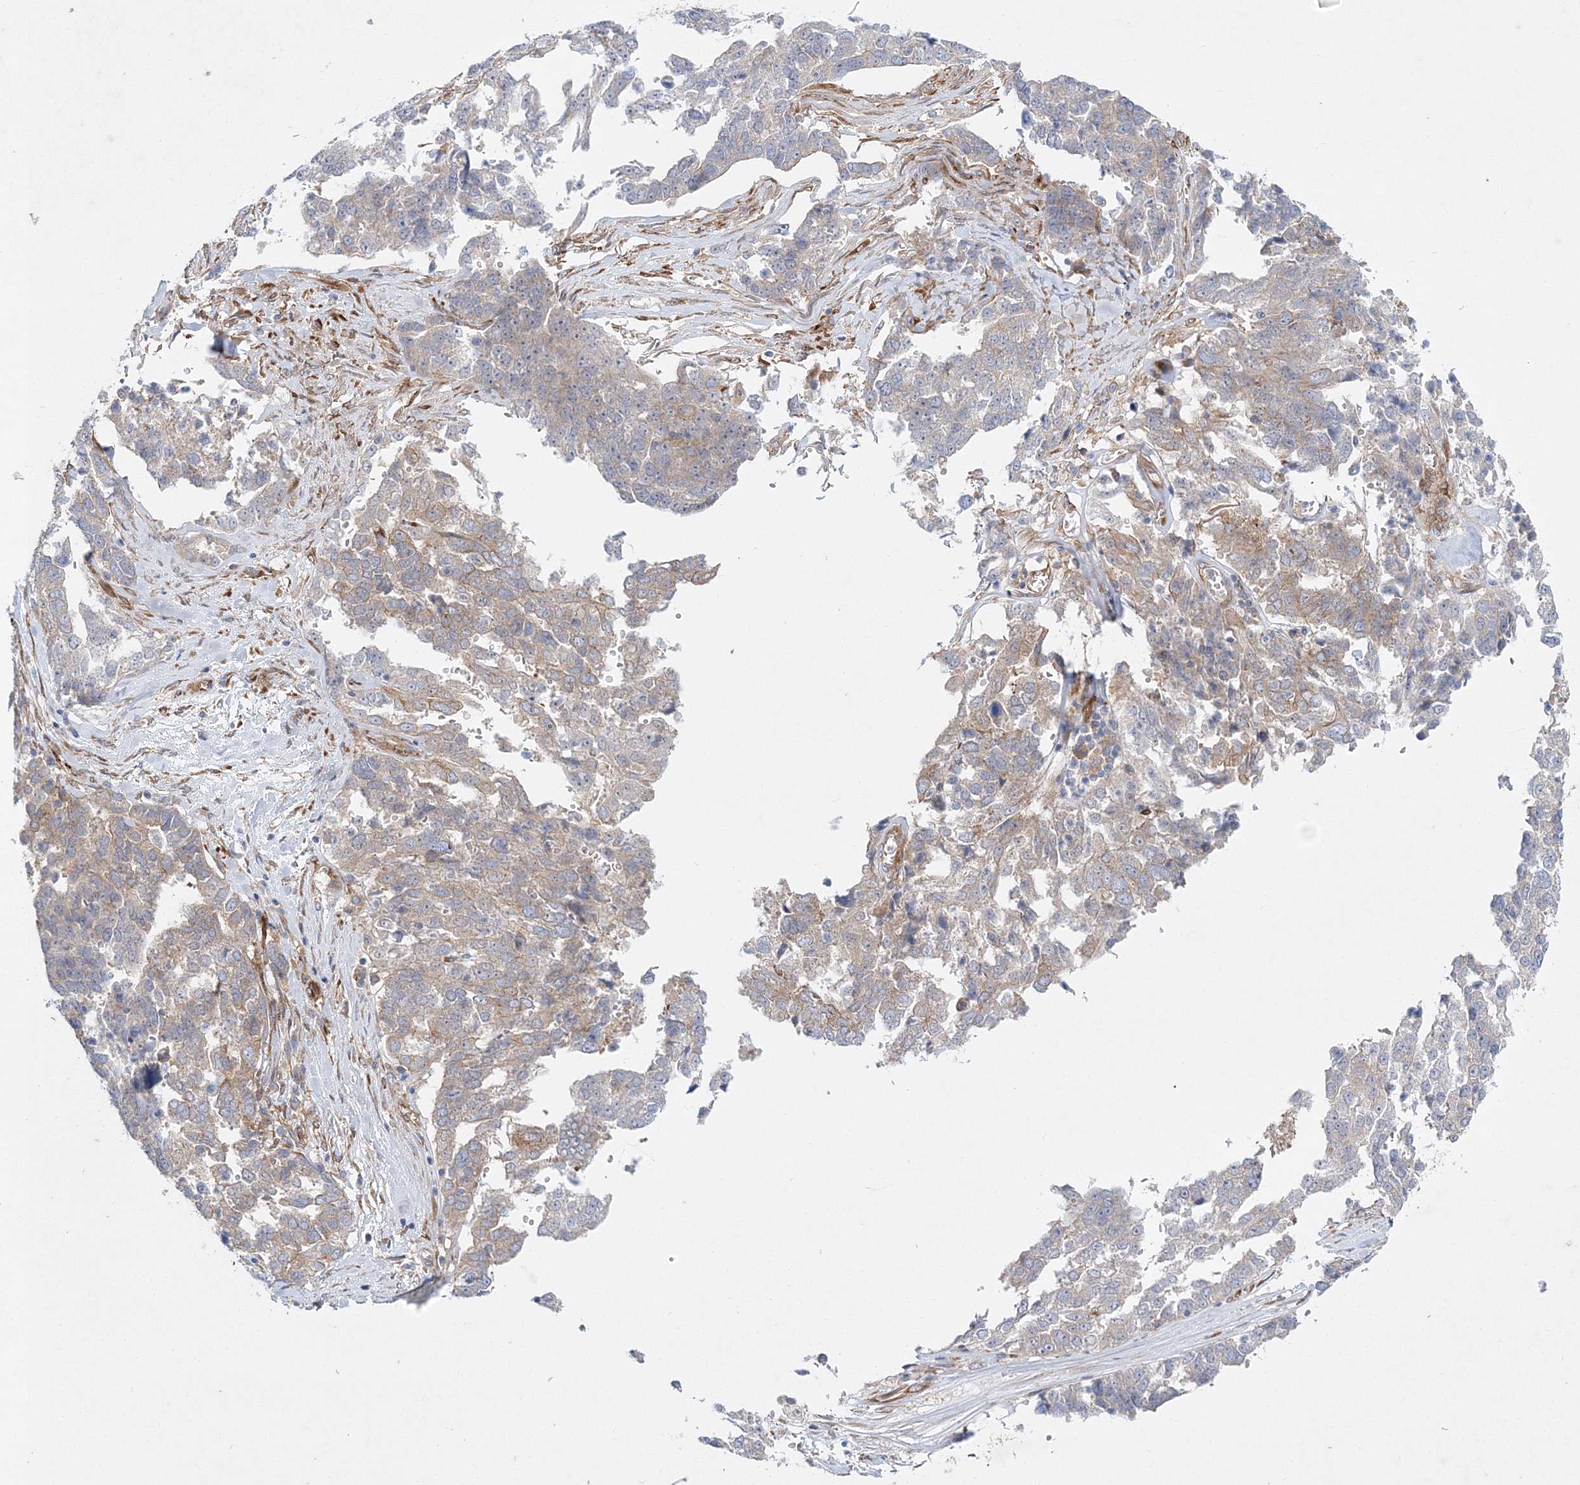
{"staining": {"intensity": "weak", "quantity": "<25%", "location": "cytoplasmic/membranous"}, "tissue": "ovarian cancer", "cell_type": "Tumor cells", "image_type": "cancer", "snomed": [{"axis": "morphology", "description": "Cystadenocarcinoma, serous, NOS"}, {"axis": "topography", "description": "Ovary"}], "caption": "Protein analysis of ovarian cancer displays no significant positivity in tumor cells.", "gene": "ZFYVE16", "patient": {"sex": "female", "age": 44}}